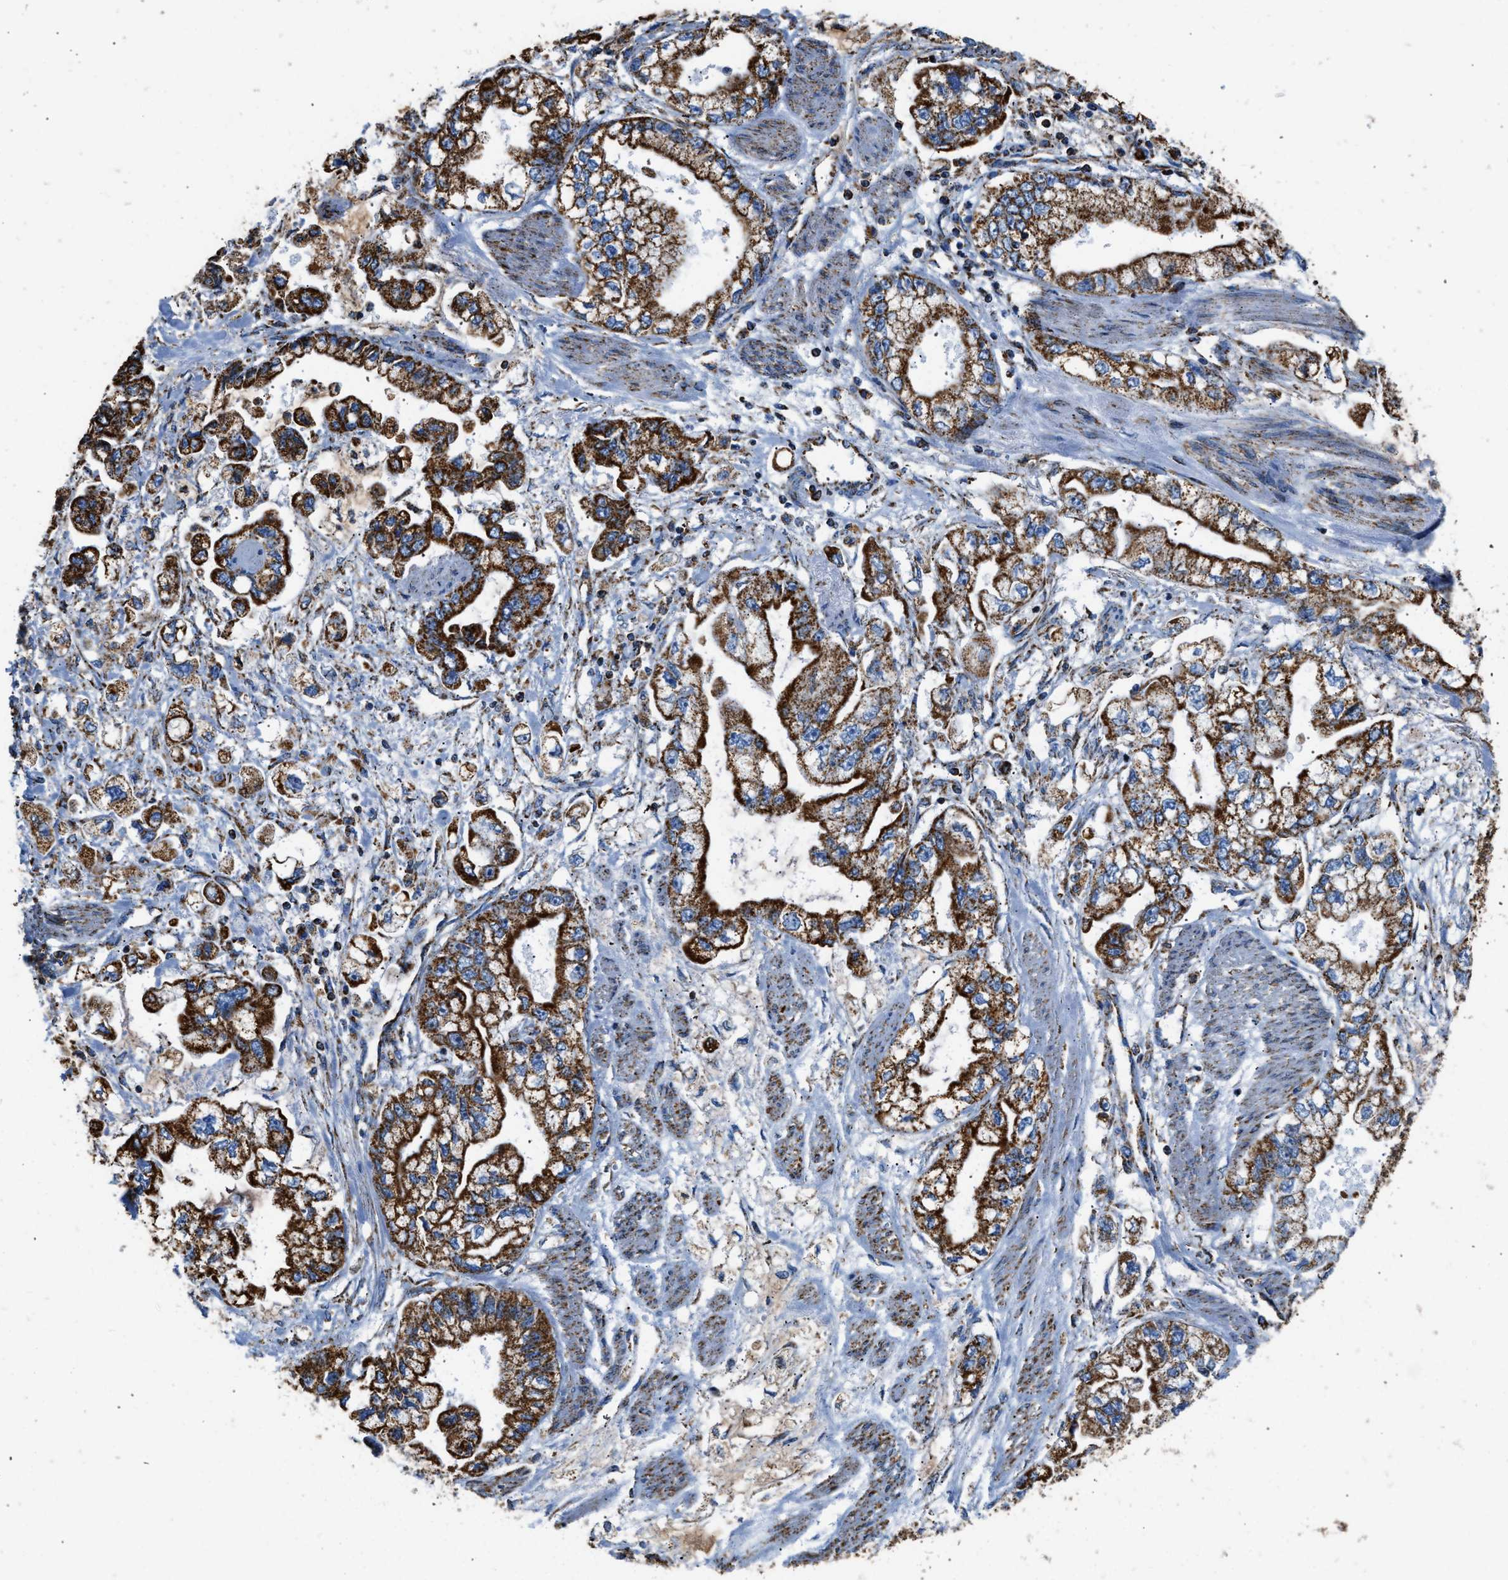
{"staining": {"intensity": "strong", "quantity": ">75%", "location": "cytoplasmic/membranous"}, "tissue": "stomach cancer", "cell_type": "Tumor cells", "image_type": "cancer", "snomed": [{"axis": "morphology", "description": "Normal tissue, NOS"}, {"axis": "morphology", "description": "Adenocarcinoma, NOS"}, {"axis": "topography", "description": "Stomach"}], "caption": "A photomicrograph of stomach adenocarcinoma stained for a protein reveals strong cytoplasmic/membranous brown staining in tumor cells.", "gene": "IRX6", "patient": {"sex": "male", "age": 62}}